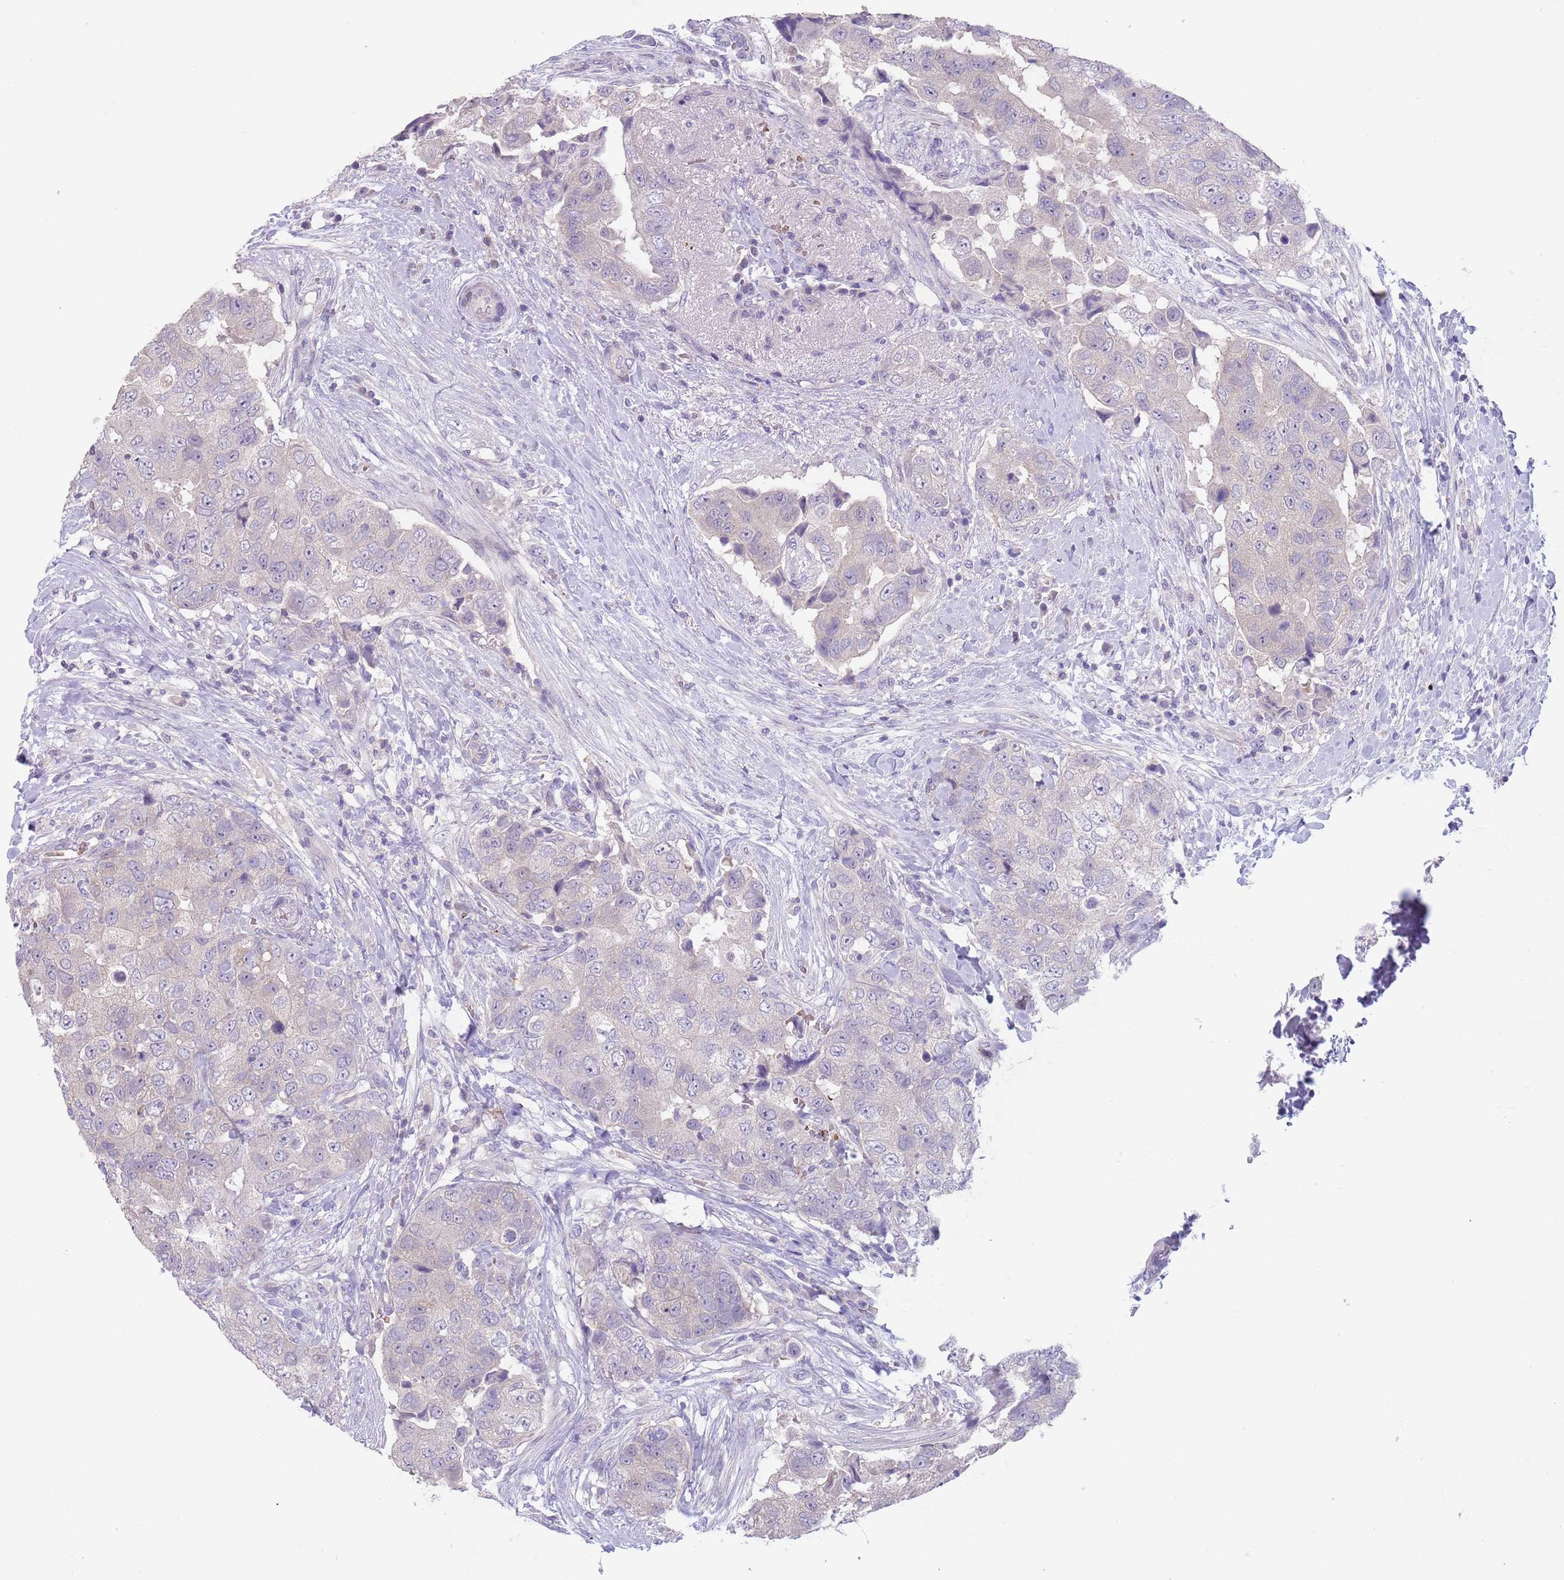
{"staining": {"intensity": "negative", "quantity": "none", "location": "none"}, "tissue": "breast cancer", "cell_type": "Tumor cells", "image_type": "cancer", "snomed": [{"axis": "morphology", "description": "Normal tissue, NOS"}, {"axis": "morphology", "description": "Duct carcinoma"}, {"axis": "topography", "description": "Breast"}], "caption": "Tumor cells show no significant positivity in breast cancer (invasive ductal carcinoma).", "gene": "ZNF14", "patient": {"sex": "female", "age": 62}}